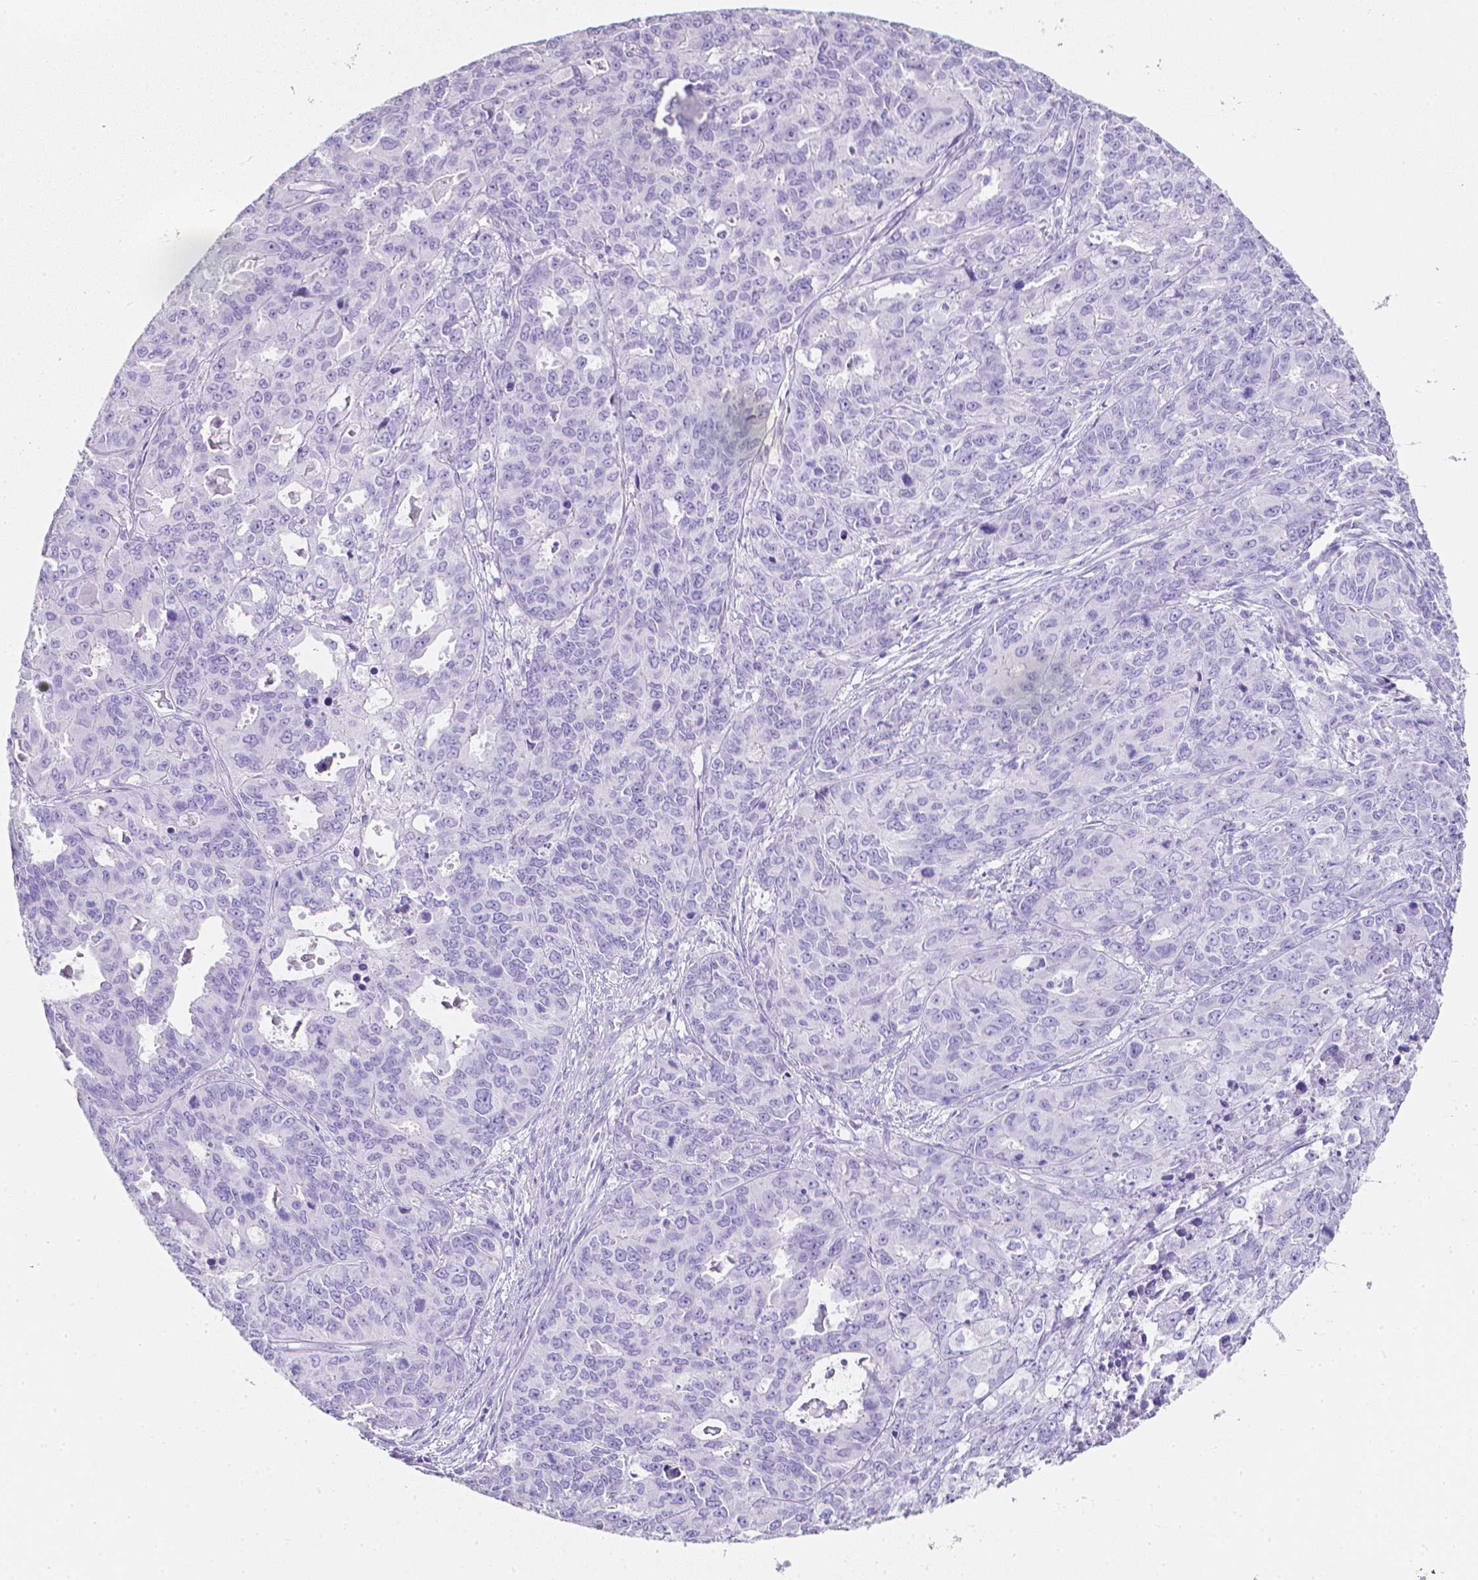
{"staining": {"intensity": "negative", "quantity": "none", "location": "none"}, "tissue": "endometrial cancer", "cell_type": "Tumor cells", "image_type": "cancer", "snomed": [{"axis": "morphology", "description": "Adenocarcinoma, NOS"}, {"axis": "topography", "description": "Uterus"}], "caption": "Tumor cells show no significant protein positivity in adenocarcinoma (endometrial).", "gene": "LGALS4", "patient": {"sex": "female", "age": 79}}